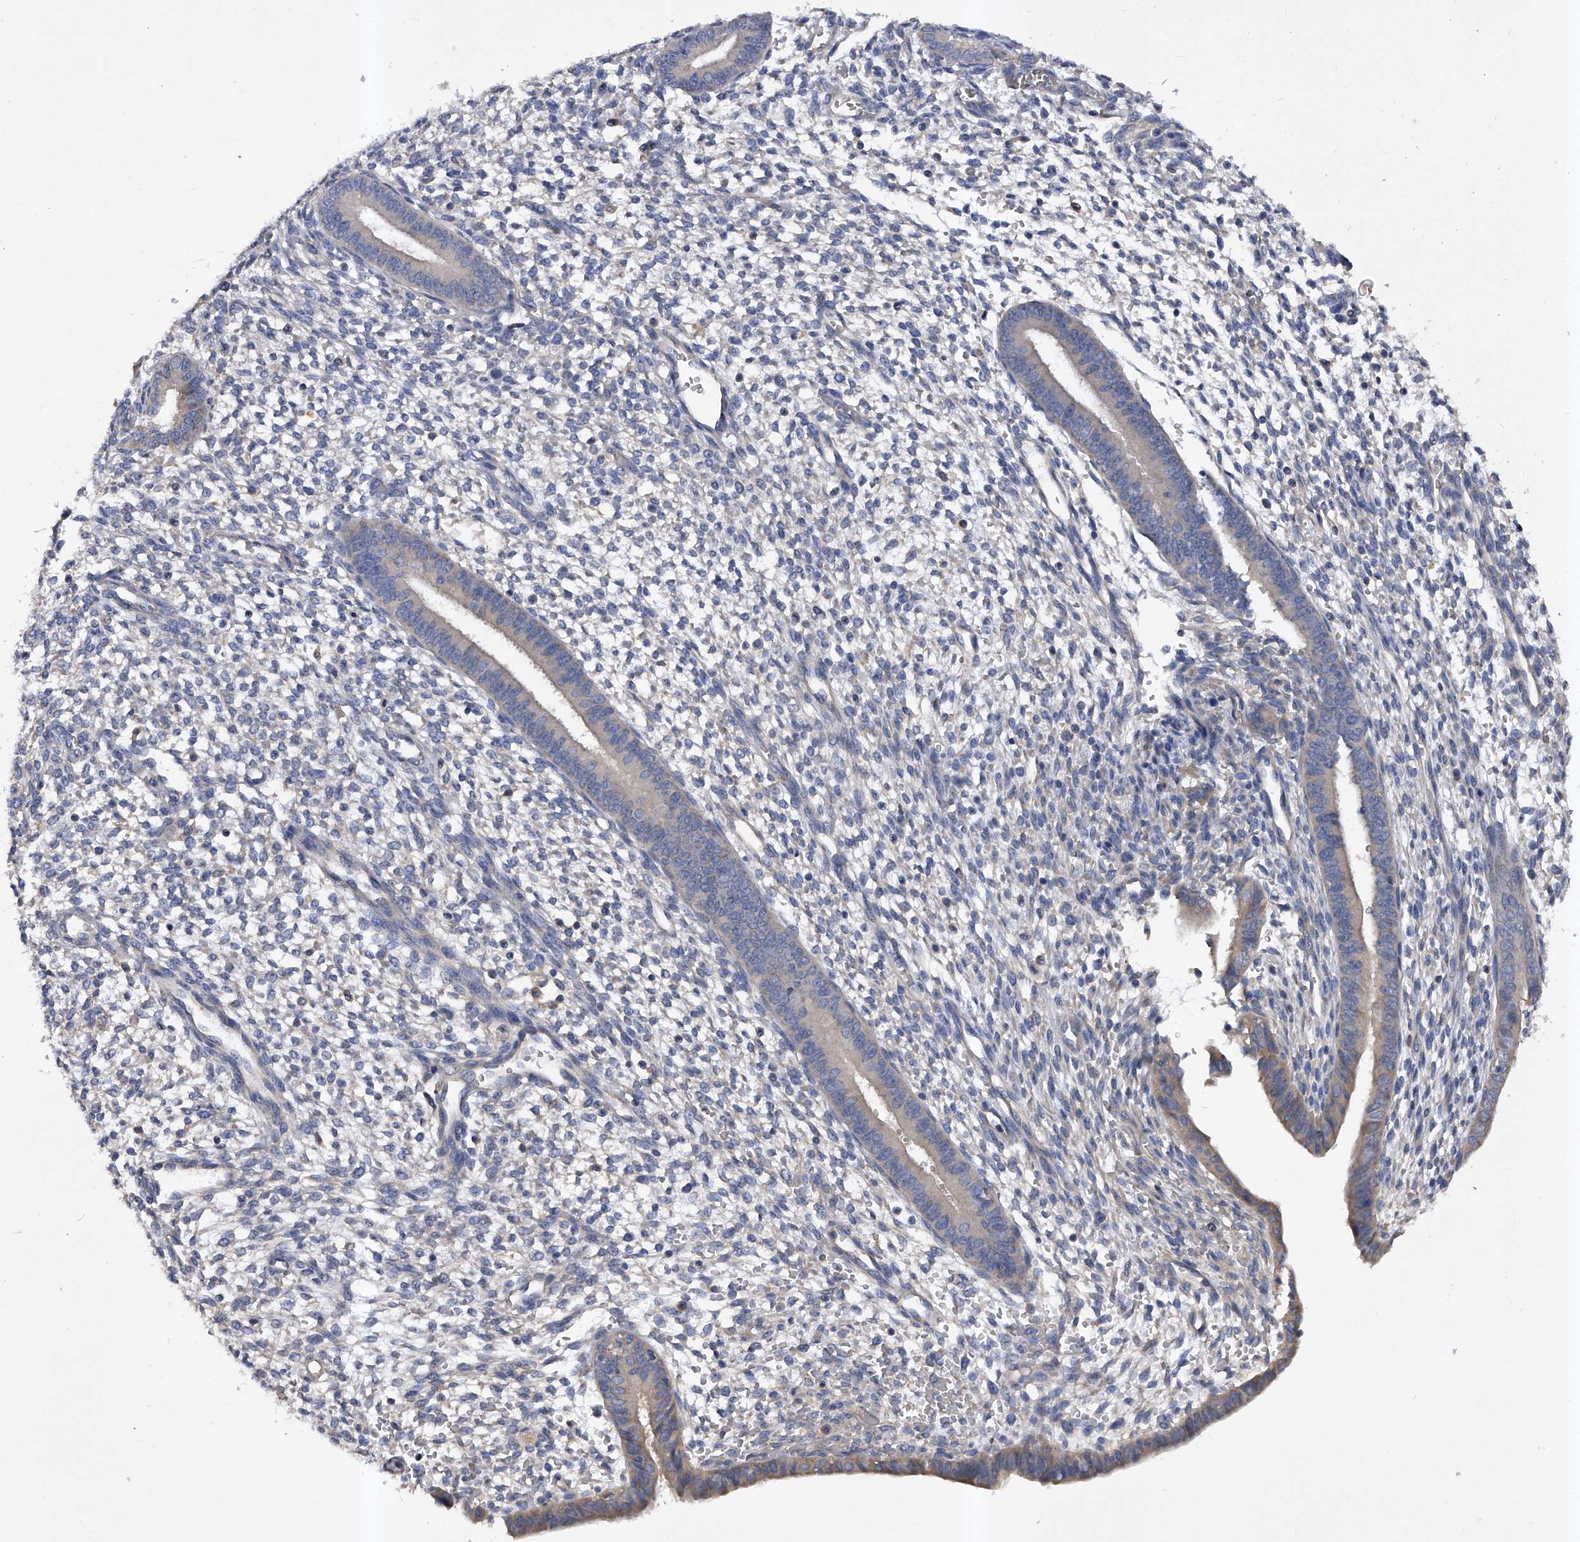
{"staining": {"intensity": "negative", "quantity": "none", "location": "none"}, "tissue": "endometrium", "cell_type": "Cells in endometrial stroma", "image_type": "normal", "snomed": [{"axis": "morphology", "description": "Normal tissue, NOS"}, {"axis": "topography", "description": "Endometrium"}], "caption": "Immunohistochemistry (IHC) of unremarkable human endometrium demonstrates no positivity in cells in endometrial stroma.", "gene": "ARL4C", "patient": {"sex": "female", "age": 46}}